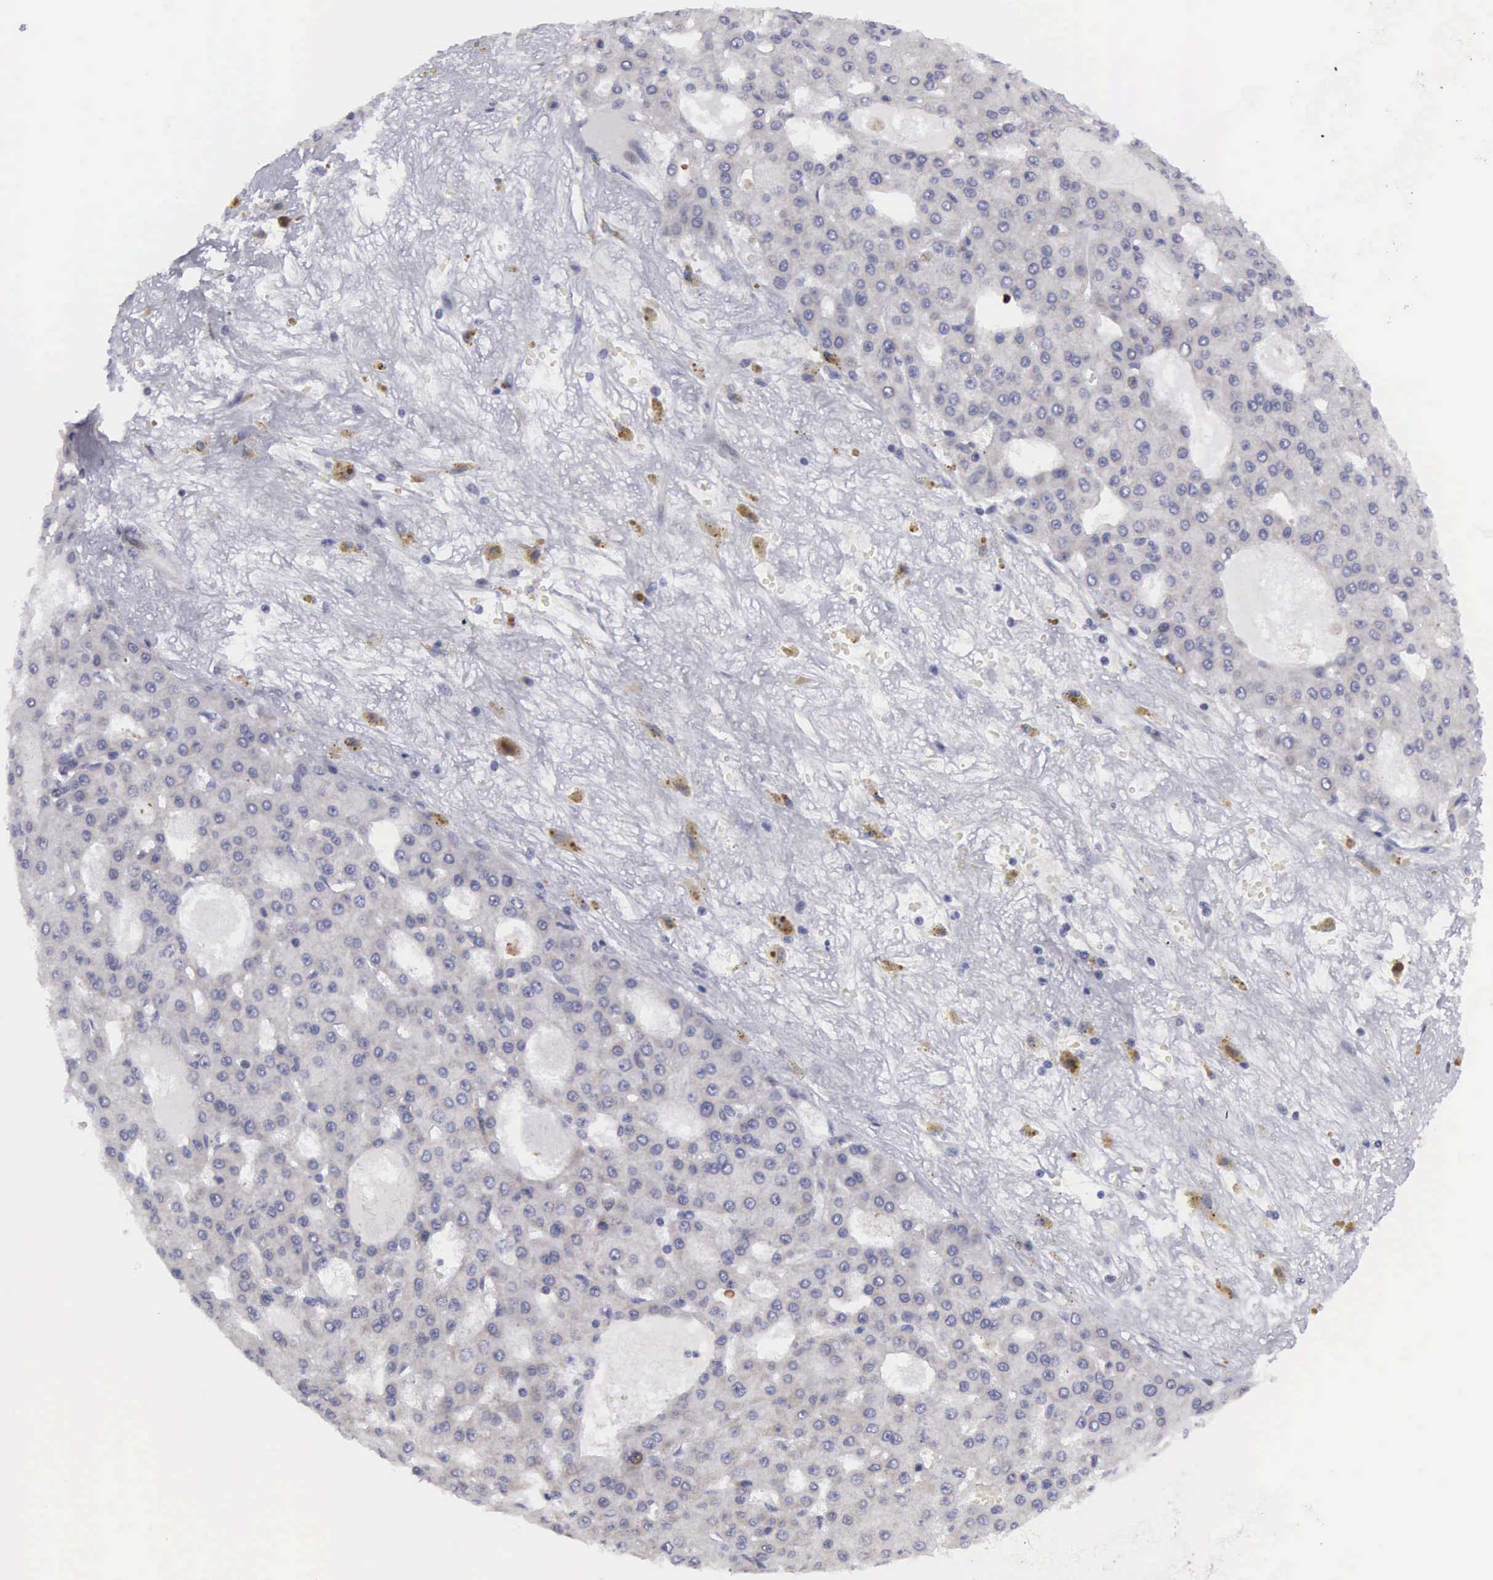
{"staining": {"intensity": "weak", "quantity": "<25%", "location": "nuclear"}, "tissue": "liver cancer", "cell_type": "Tumor cells", "image_type": "cancer", "snomed": [{"axis": "morphology", "description": "Carcinoma, Hepatocellular, NOS"}, {"axis": "topography", "description": "Liver"}], "caption": "An immunohistochemistry (IHC) image of hepatocellular carcinoma (liver) is shown. There is no staining in tumor cells of hepatocellular carcinoma (liver).", "gene": "EMID1", "patient": {"sex": "male", "age": 47}}